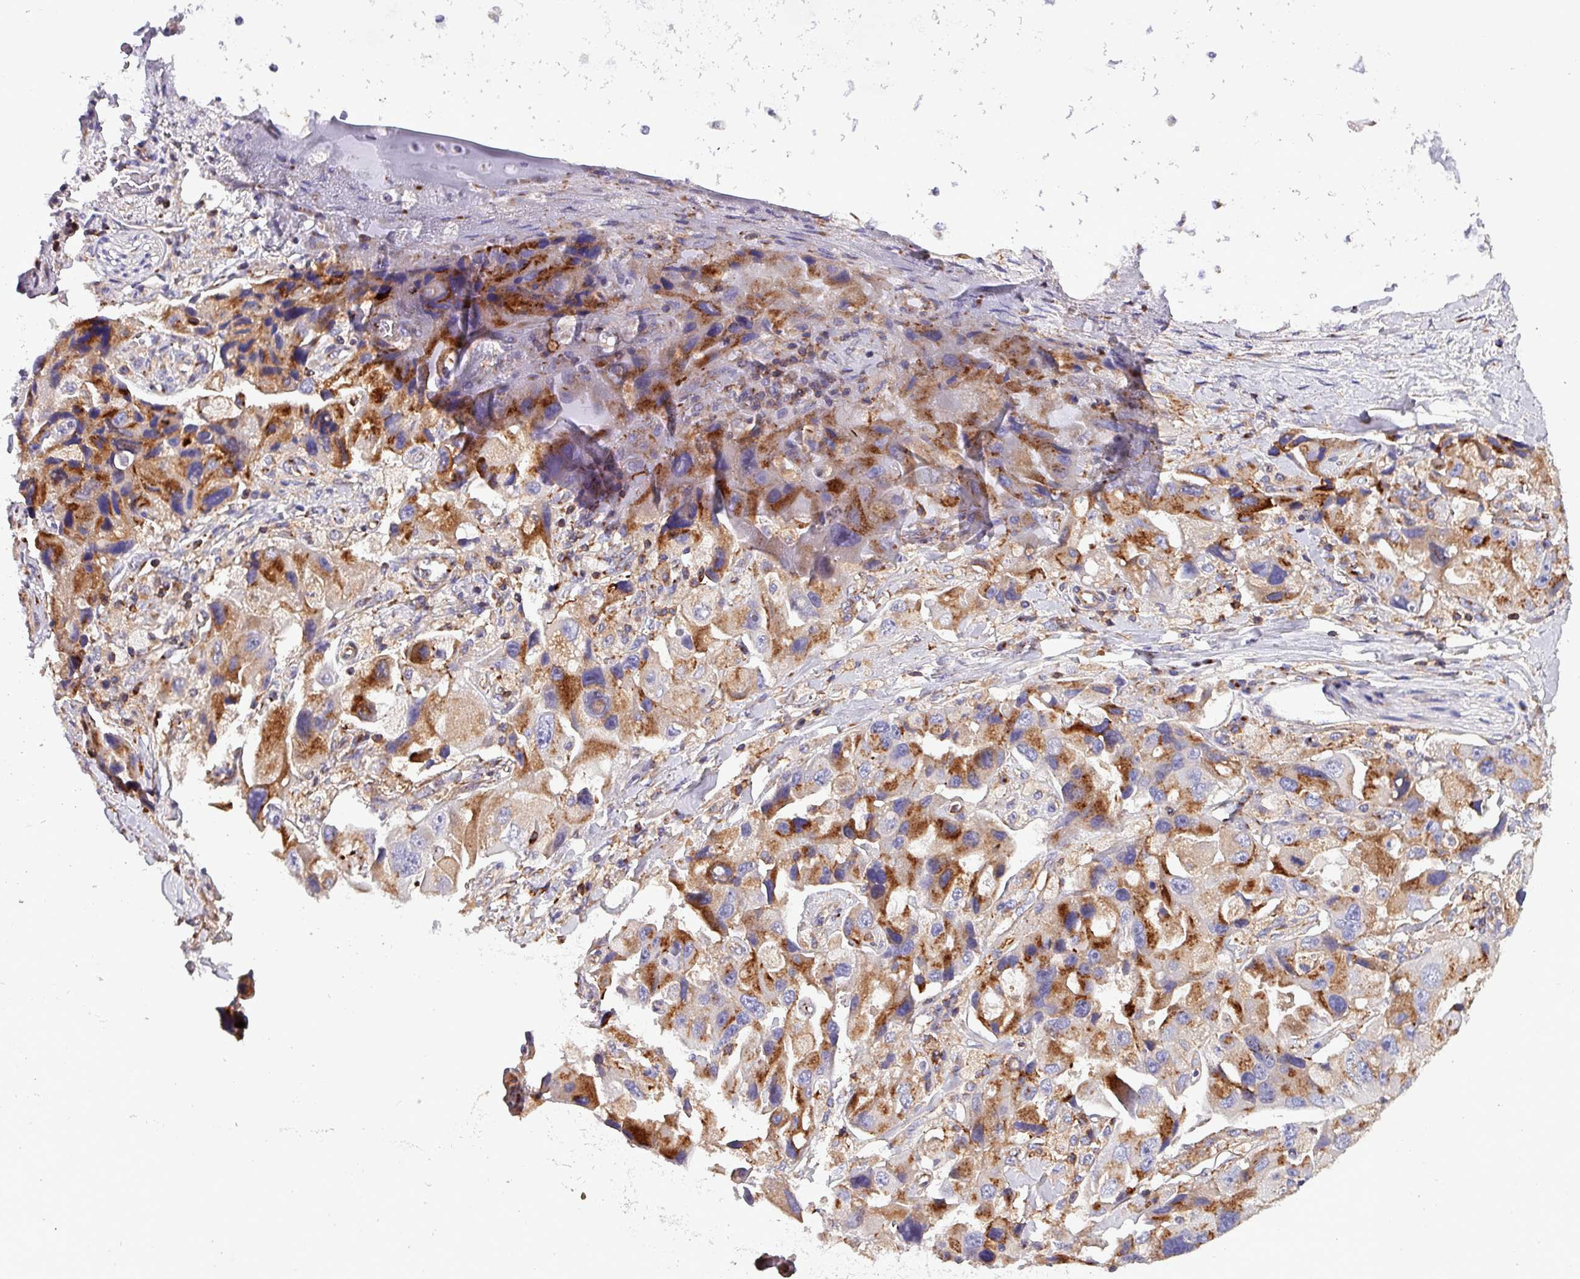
{"staining": {"intensity": "moderate", "quantity": "25%-75%", "location": "cytoplasmic/membranous"}, "tissue": "lung cancer", "cell_type": "Tumor cells", "image_type": "cancer", "snomed": [{"axis": "morphology", "description": "Adenocarcinoma, NOS"}, {"axis": "topography", "description": "Lung"}], "caption": "A medium amount of moderate cytoplasmic/membranous expression is appreciated in approximately 25%-75% of tumor cells in lung cancer (adenocarcinoma) tissue.", "gene": "VAMP4", "patient": {"sex": "female", "age": 54}}